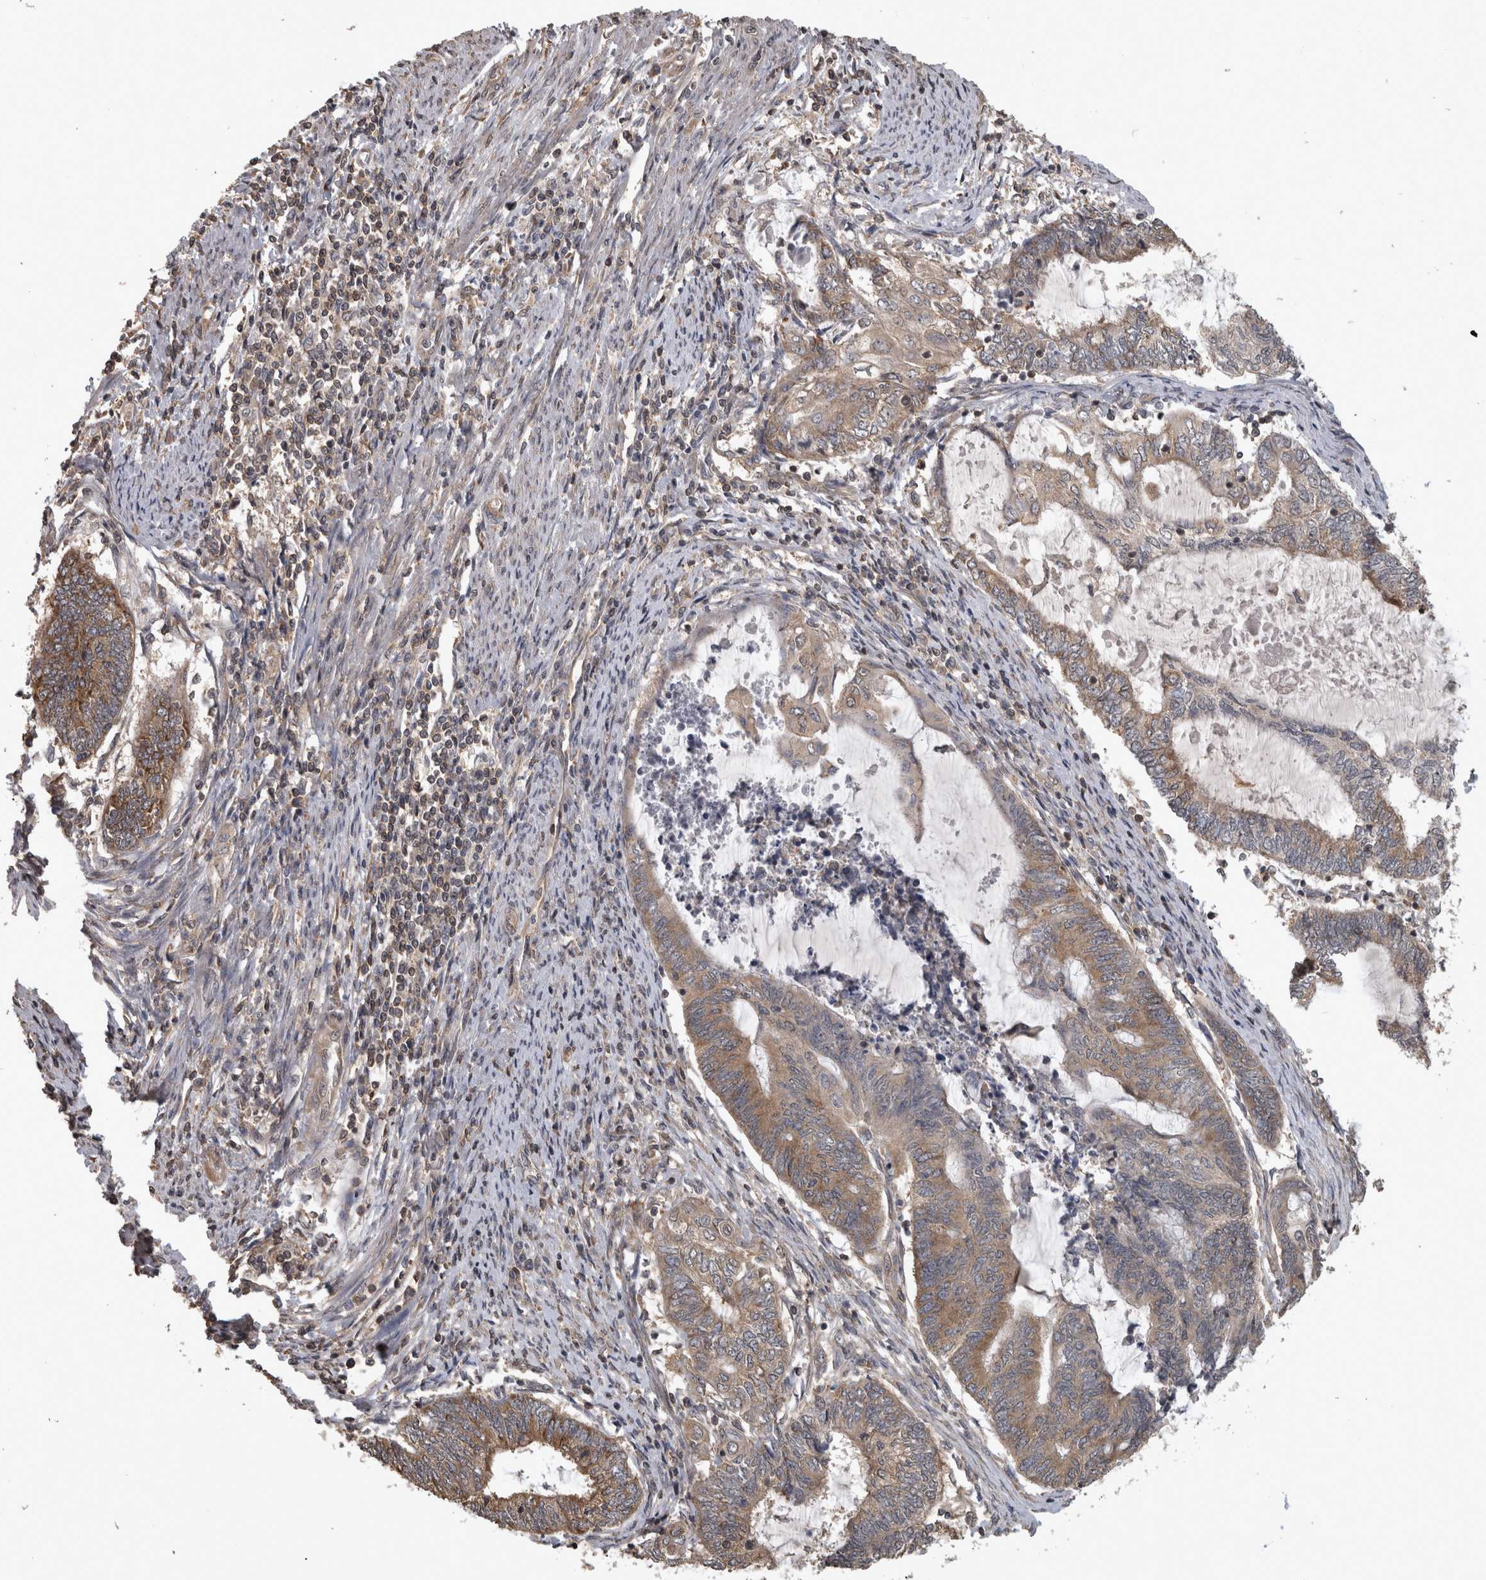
{"staining": {"intensity": "moderate", "quantity": "<25%", "location": "cytoplasmic/membranous"}, "tissue": "endometrial cancer", "cell_type": "Tumor cells", "image_type": "cancer", "snomed": [{"axis": "morphology", "description": "Adenocarcinoma, NOS"}, {"axis": "topography", "description": "Uterus"}, {"axis": "topography", "description": "Endometrium"}], "caption": "The photomicrograph displays immunohistochemical staining of endometrial adenocarcinoma. There is moderate cytoplasmic/membranous staining is appreciated in about <25% of tumor cells.", "gene": "ATXN2", "patient": {"sex": "female", "age": 70}}